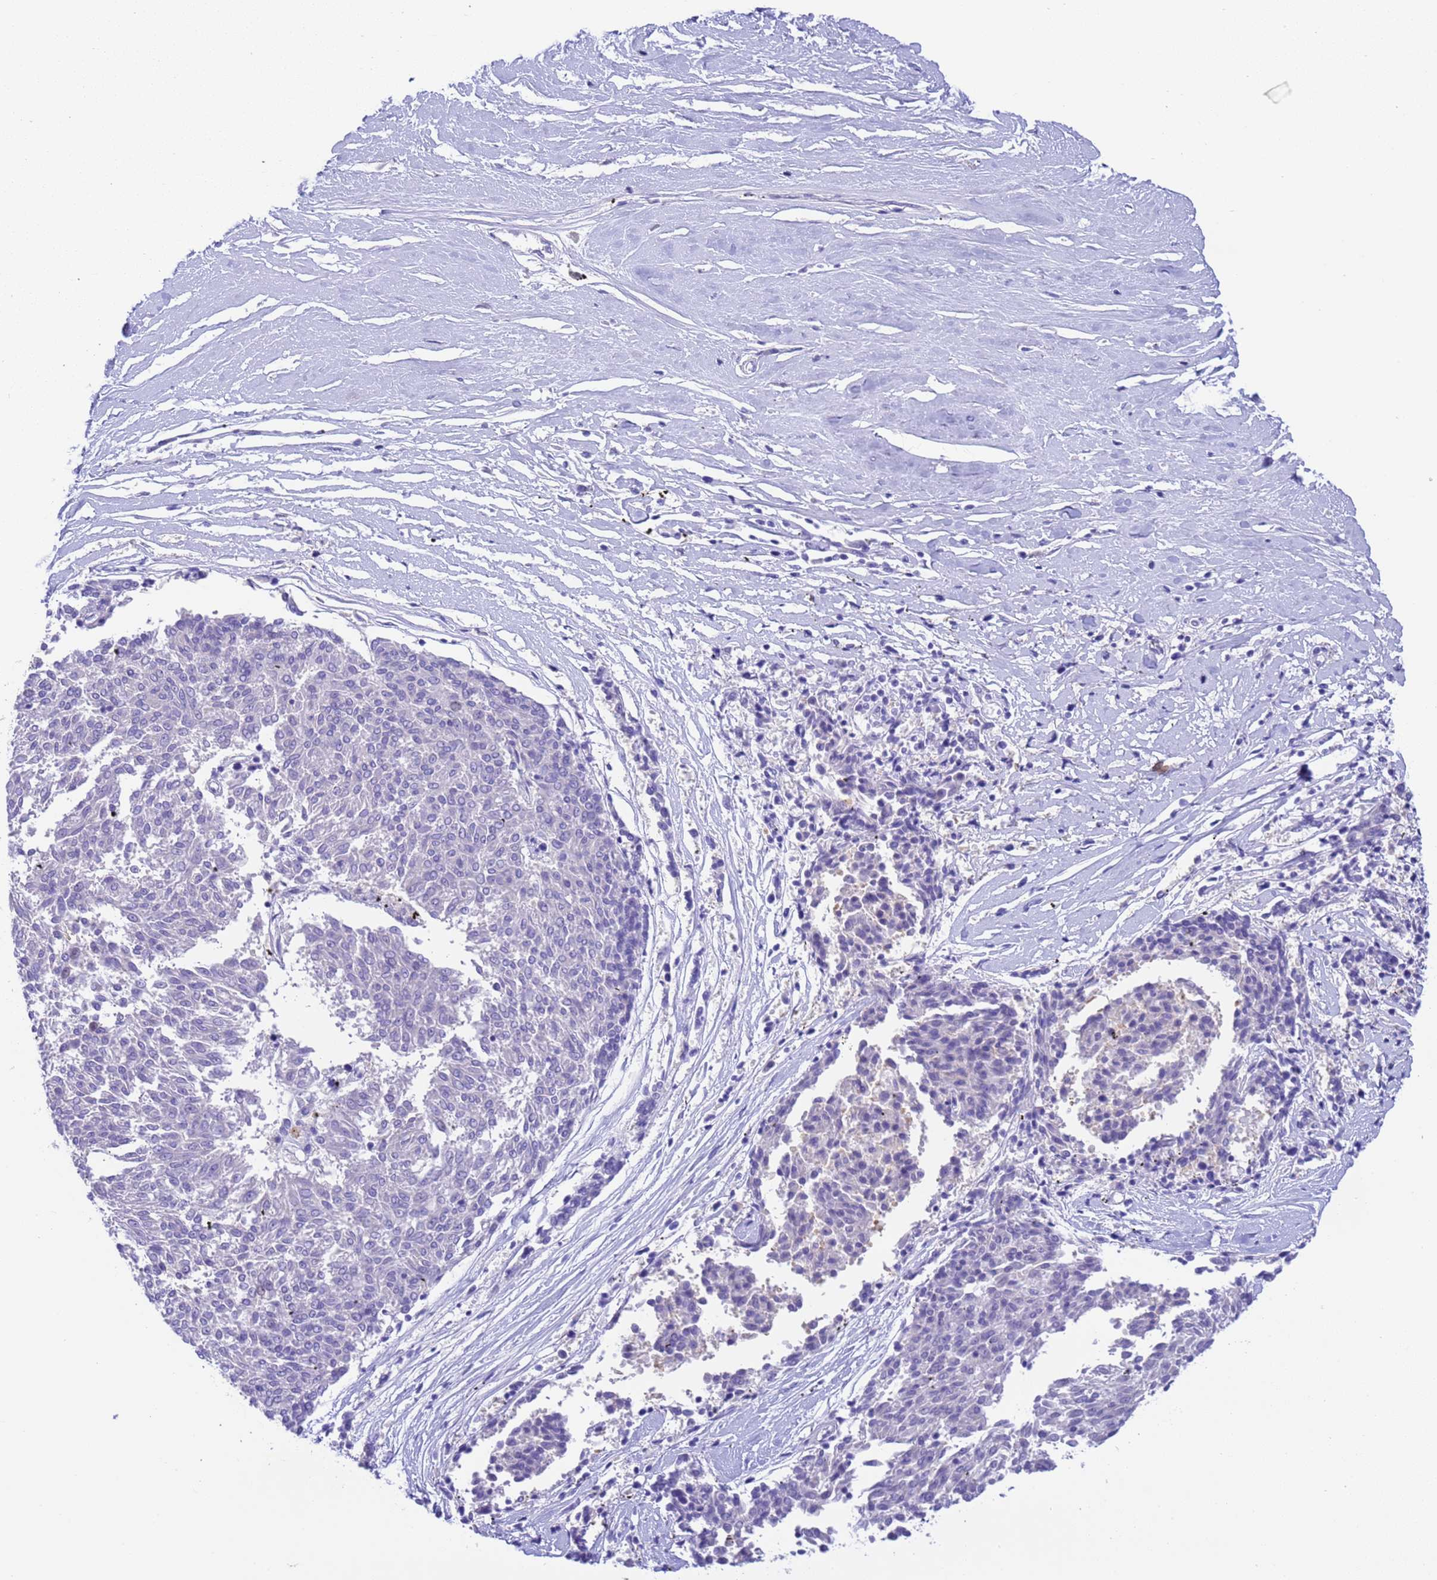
{"staining": {"intensity": "negative", "quantity": "none", "location": "none"}, "tissue": "melanoma", "cell_type": "Tumor cells", "image_type": "cancer", "snomed": [{"axis": "morphology", "description": "Malignant melanoma, NOS"}, {"axis": "topography", "description": "Skin"}], "caption": "Human malignant melanoma stained for a protein using immunohistochemistry (IHC) shows no positivity in tumor cells.", "gene": "USP38", "patient": {"sex": "female", "age": 72}}